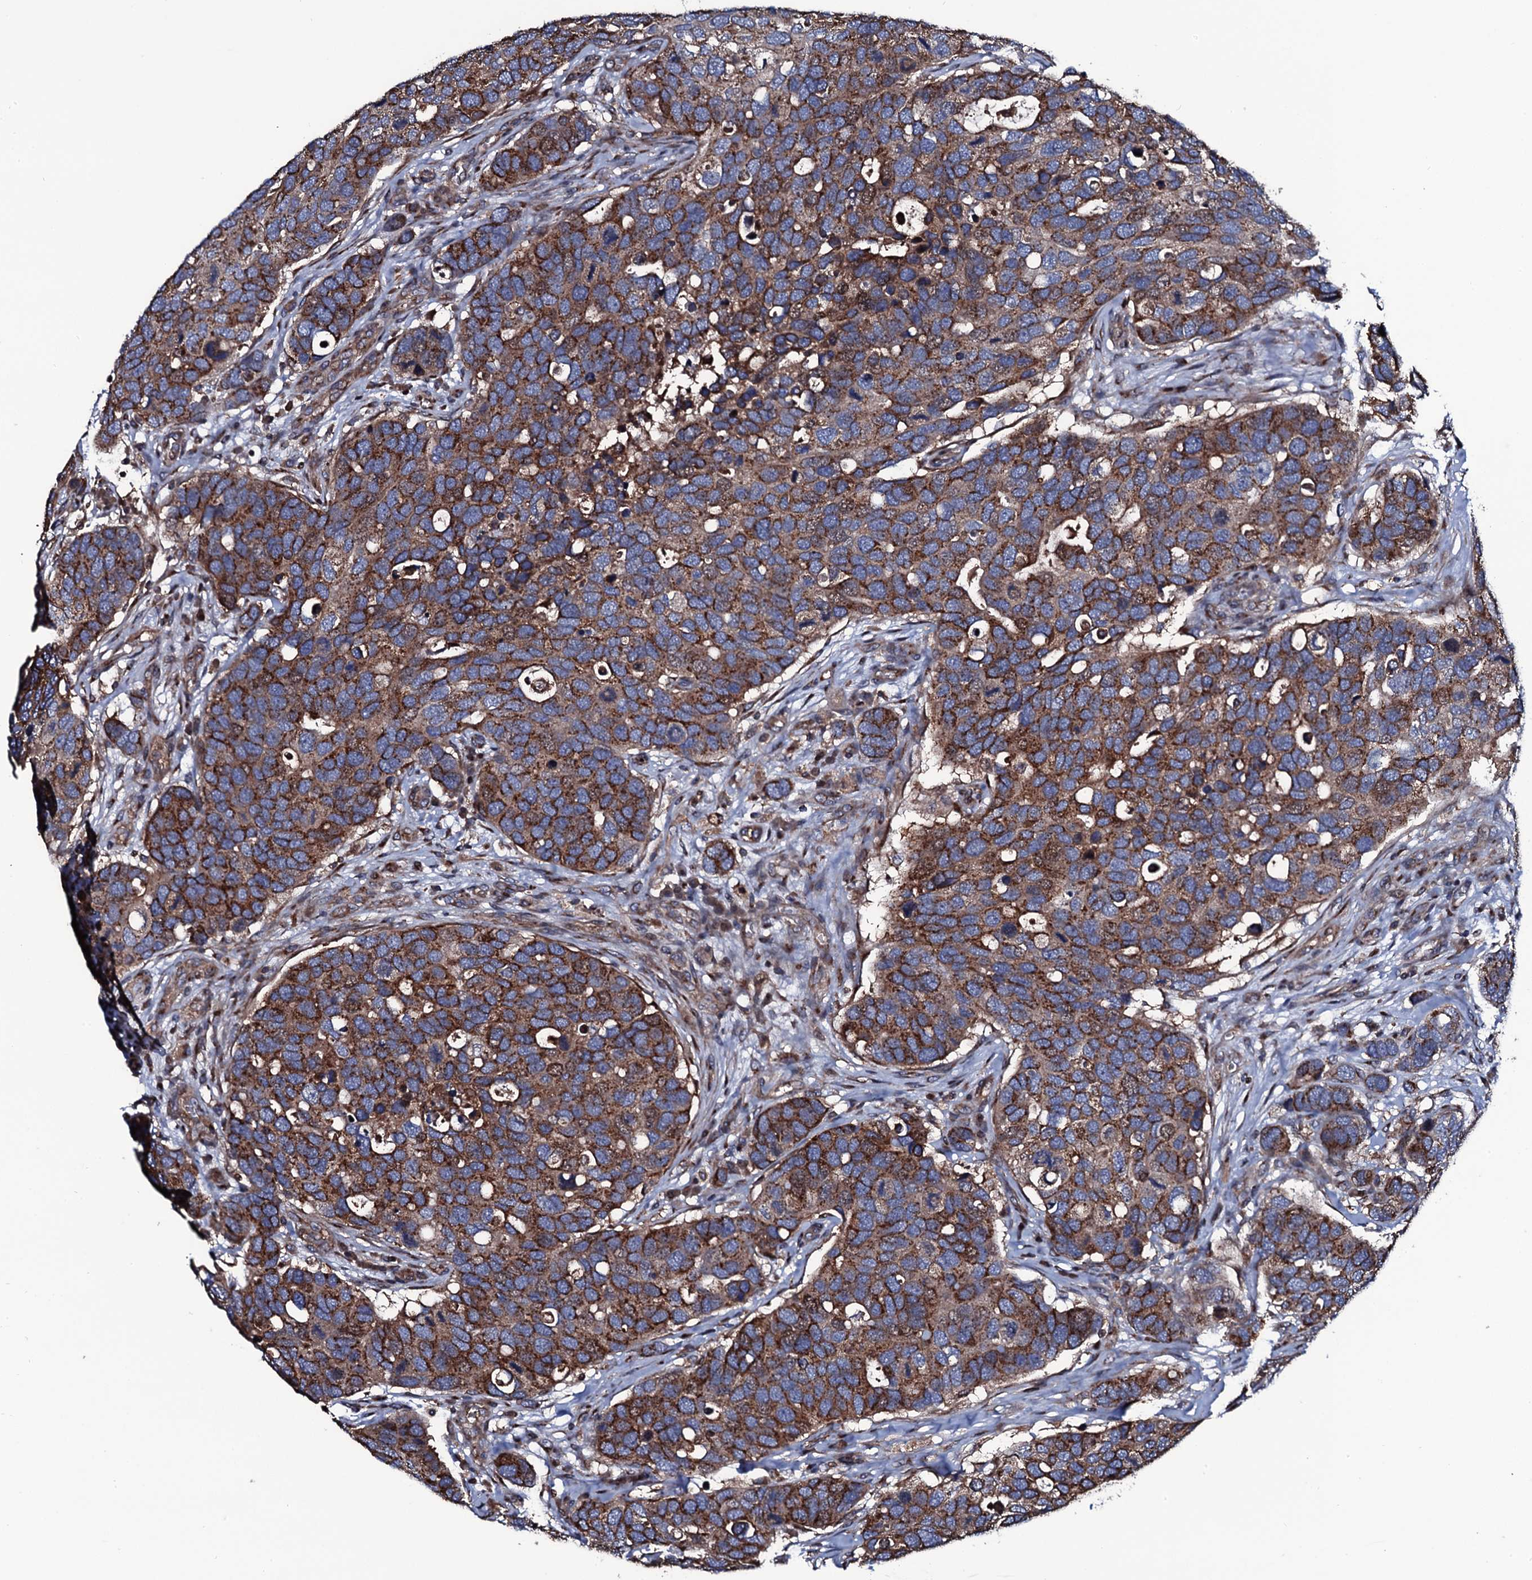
{"staining": {"intensity": "strong", "quantity": ">75%", "location": "cytoplasmic/membranous"}, "tissue": "breast cancer", "cell_type": "Tumor cells", "image_type": "cancer", "snomed": [{"axis": "morphology", "description": "Duct carcinoma"}, {"axis": "topography", "description": "Breast"}], "caption": "Protein positivity by IHC displays strong cytoplasmic/membranous expression in approximately >75% of tumor cells in breast invasive ductal carcinoma. (IHC, brightfield microscopy, high magnification).", "gene": "PLET1", "patient": {"sex": "female", "age": 83}}